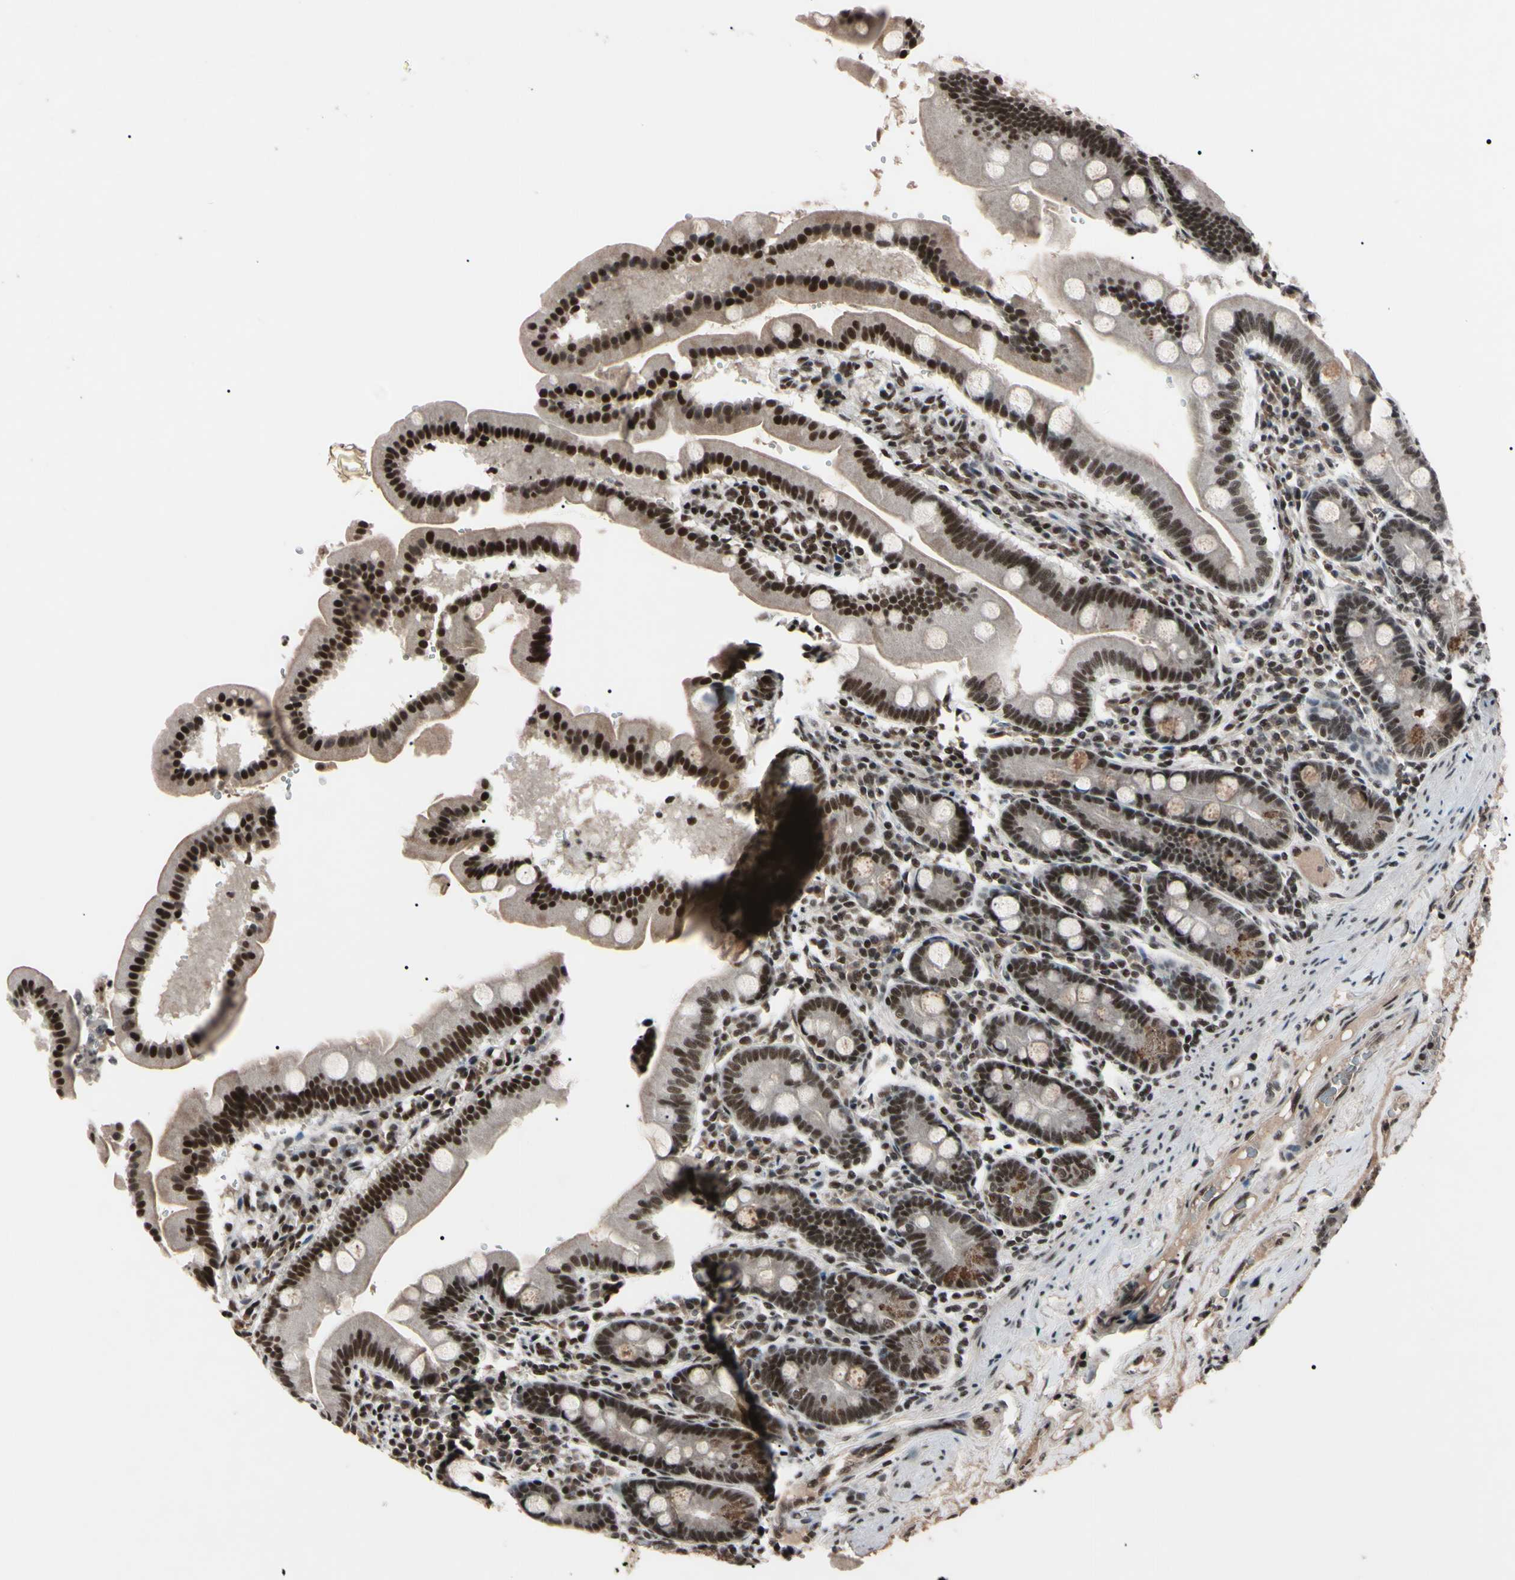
{"staining": {"intensity": "strong", "quantity": "25%-75%", "location": "nuclear"}, "tissue": "duodenum", "cell_type": "Glandular cells", "image_type": "normal", "snomed": [{"axis": "morphology", "description": "Normal tissue, NOS"}, {"axis": "topography", "description": "Duodenum"}], "caption": "High-power microscopy captured an immunohistochemistry (IHC) photomicrograph of unremarkable duodenum, revealing strong nuclear expression in approximately 25%-75% of glandular cells.", "gene": "YY1", "patient": {"sex": "male", "age": 50}}